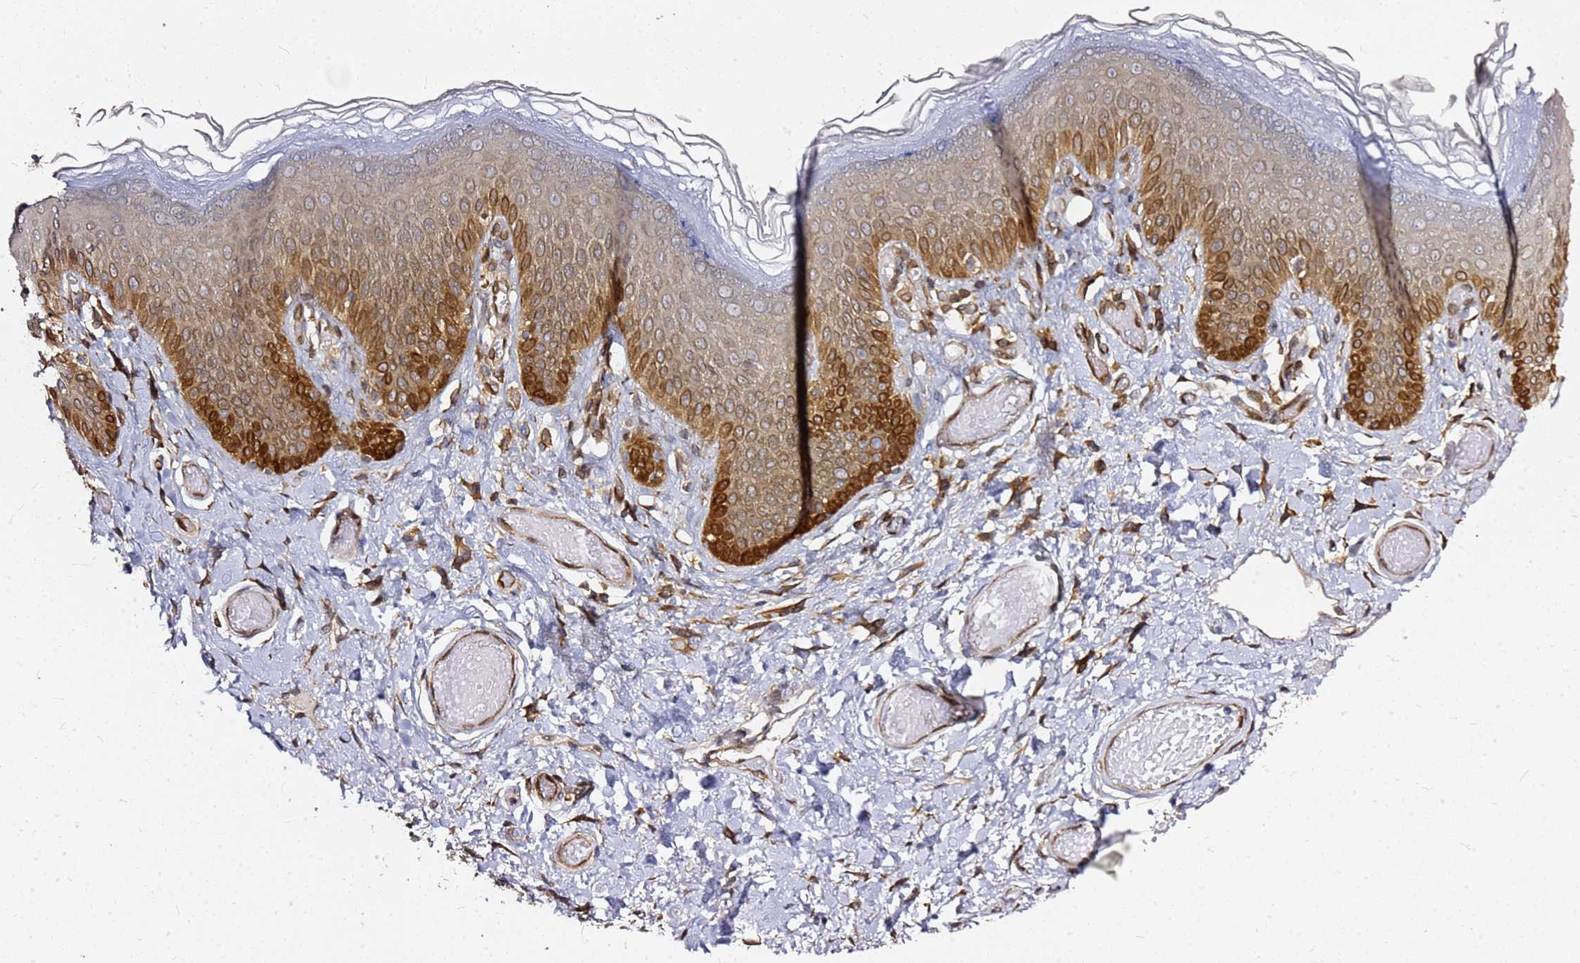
{"staining": {"intensity": "strong", "quantity": "<25%", "location": "cytoplasmic/membranous"}, "tissue": "skin", "cell_type": "Epidermal cells", "image_type": "normal", "snomed": [{"axis": "morphology", "description": "Normal tissue, NOS"}, {"axis": "topography", "description": "Anal"}], "caption": "Immunohistochemical staining of unremarkable skin exhibits strong cytoplasmic/membranous protein expression in about <25% of epidermal cells.", "gene": "NUDT14", "patient": {"sex": "female", "age": 40}}